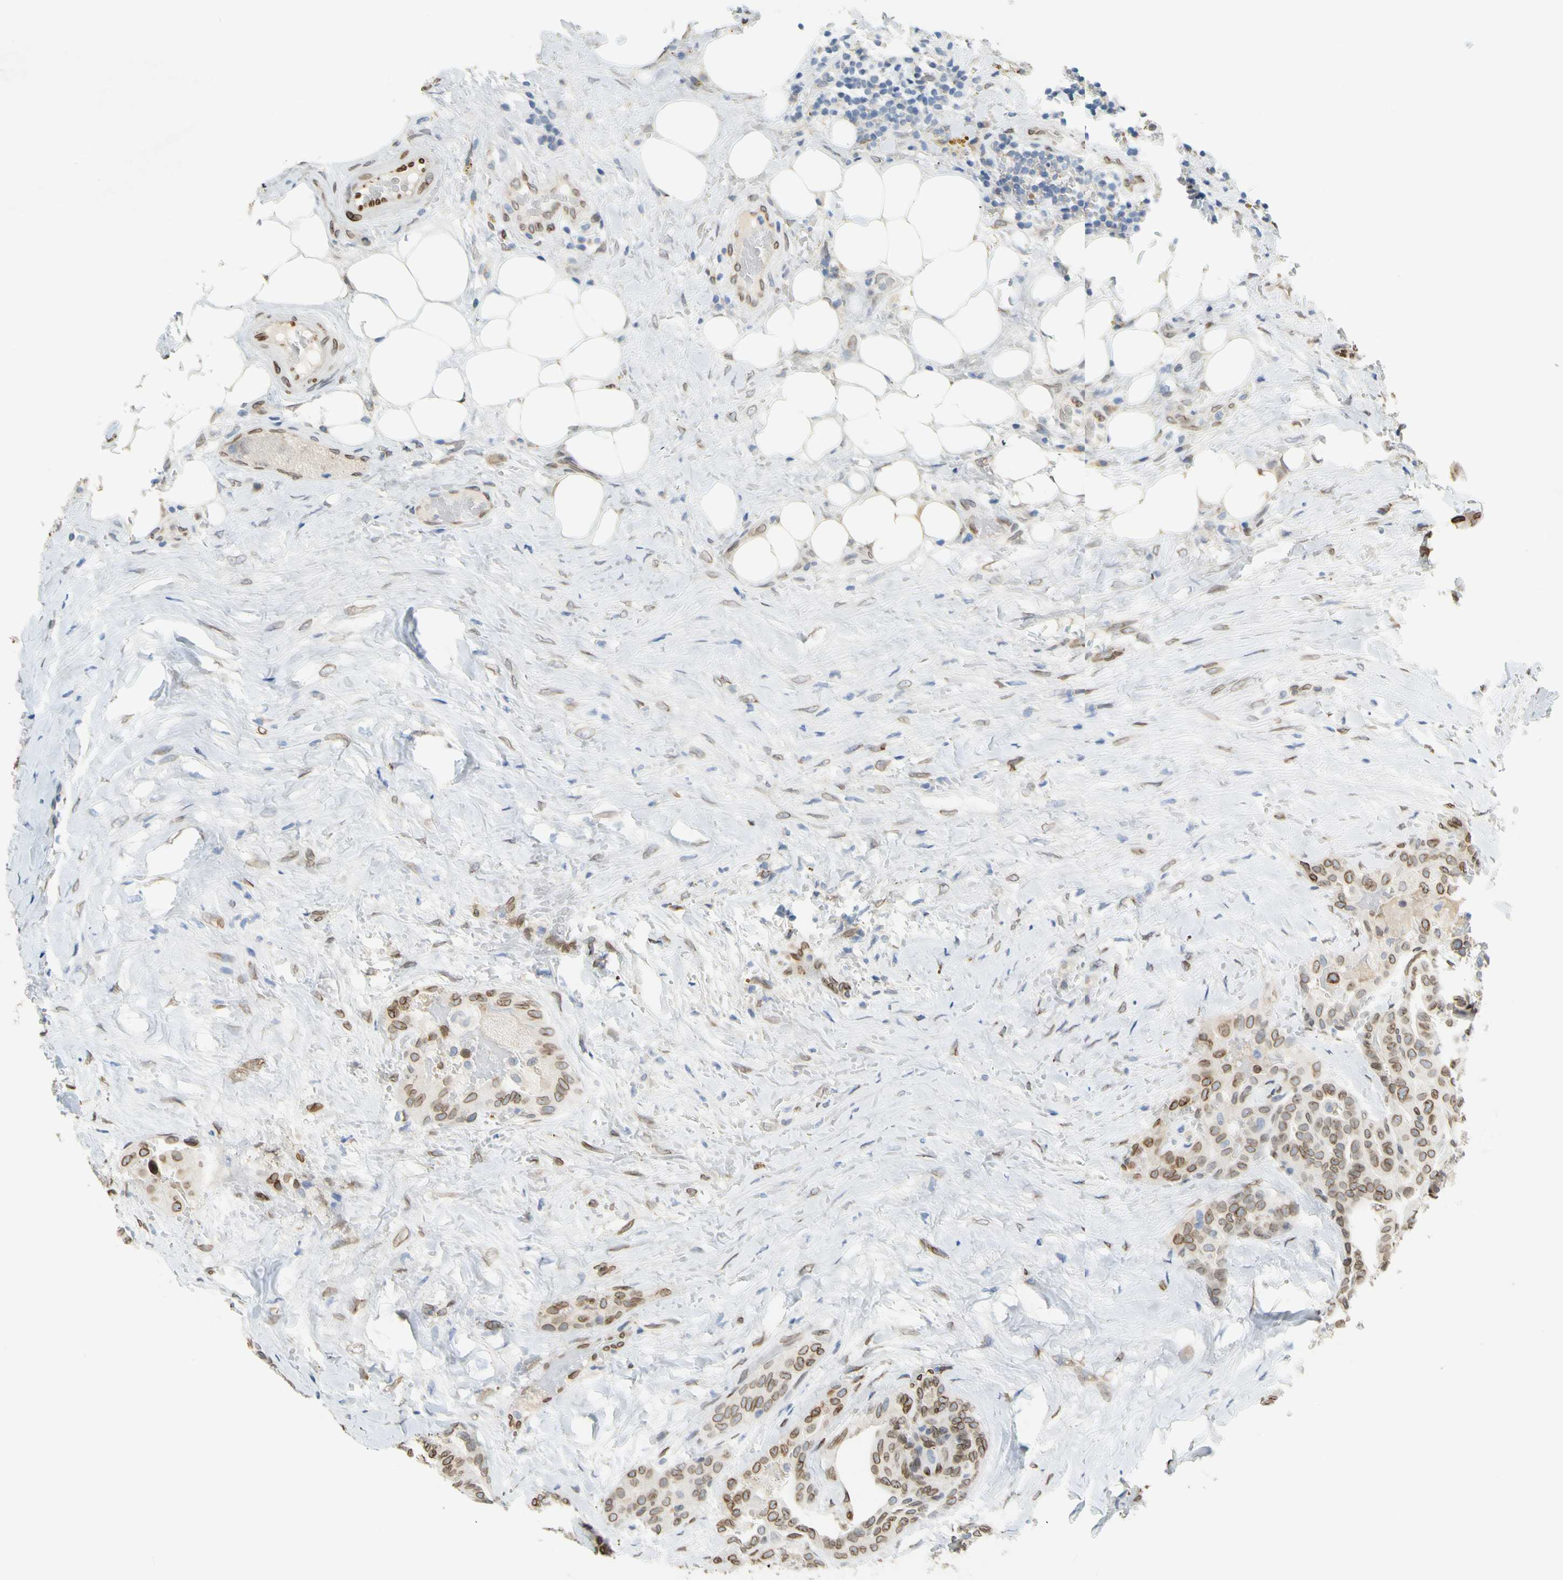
{"staining": {"intensity": "moderate", "quantity": ">75%", "location": "cytoplasmic/membranous,nuclear"}, "tissue": "thyroid cancer", "cell_type": "Tumor cells", "image_type": "cancer", "snomed": [{"axis": "morphology", "description": "Papillary adenocarcinoma, NOS"}, {"axis": "topography", "description": "Thyroid gland"}], "caption": "Immunohistochemical staining of human thyroid cancer (papillary adenocarcinoma) reveals medium levels of moderate cytoplasmic/membranous and nuclear staining in about >75% of tumor cells.", "gene": "SUN1", "patient": {"sex": "male", "age": 77}}